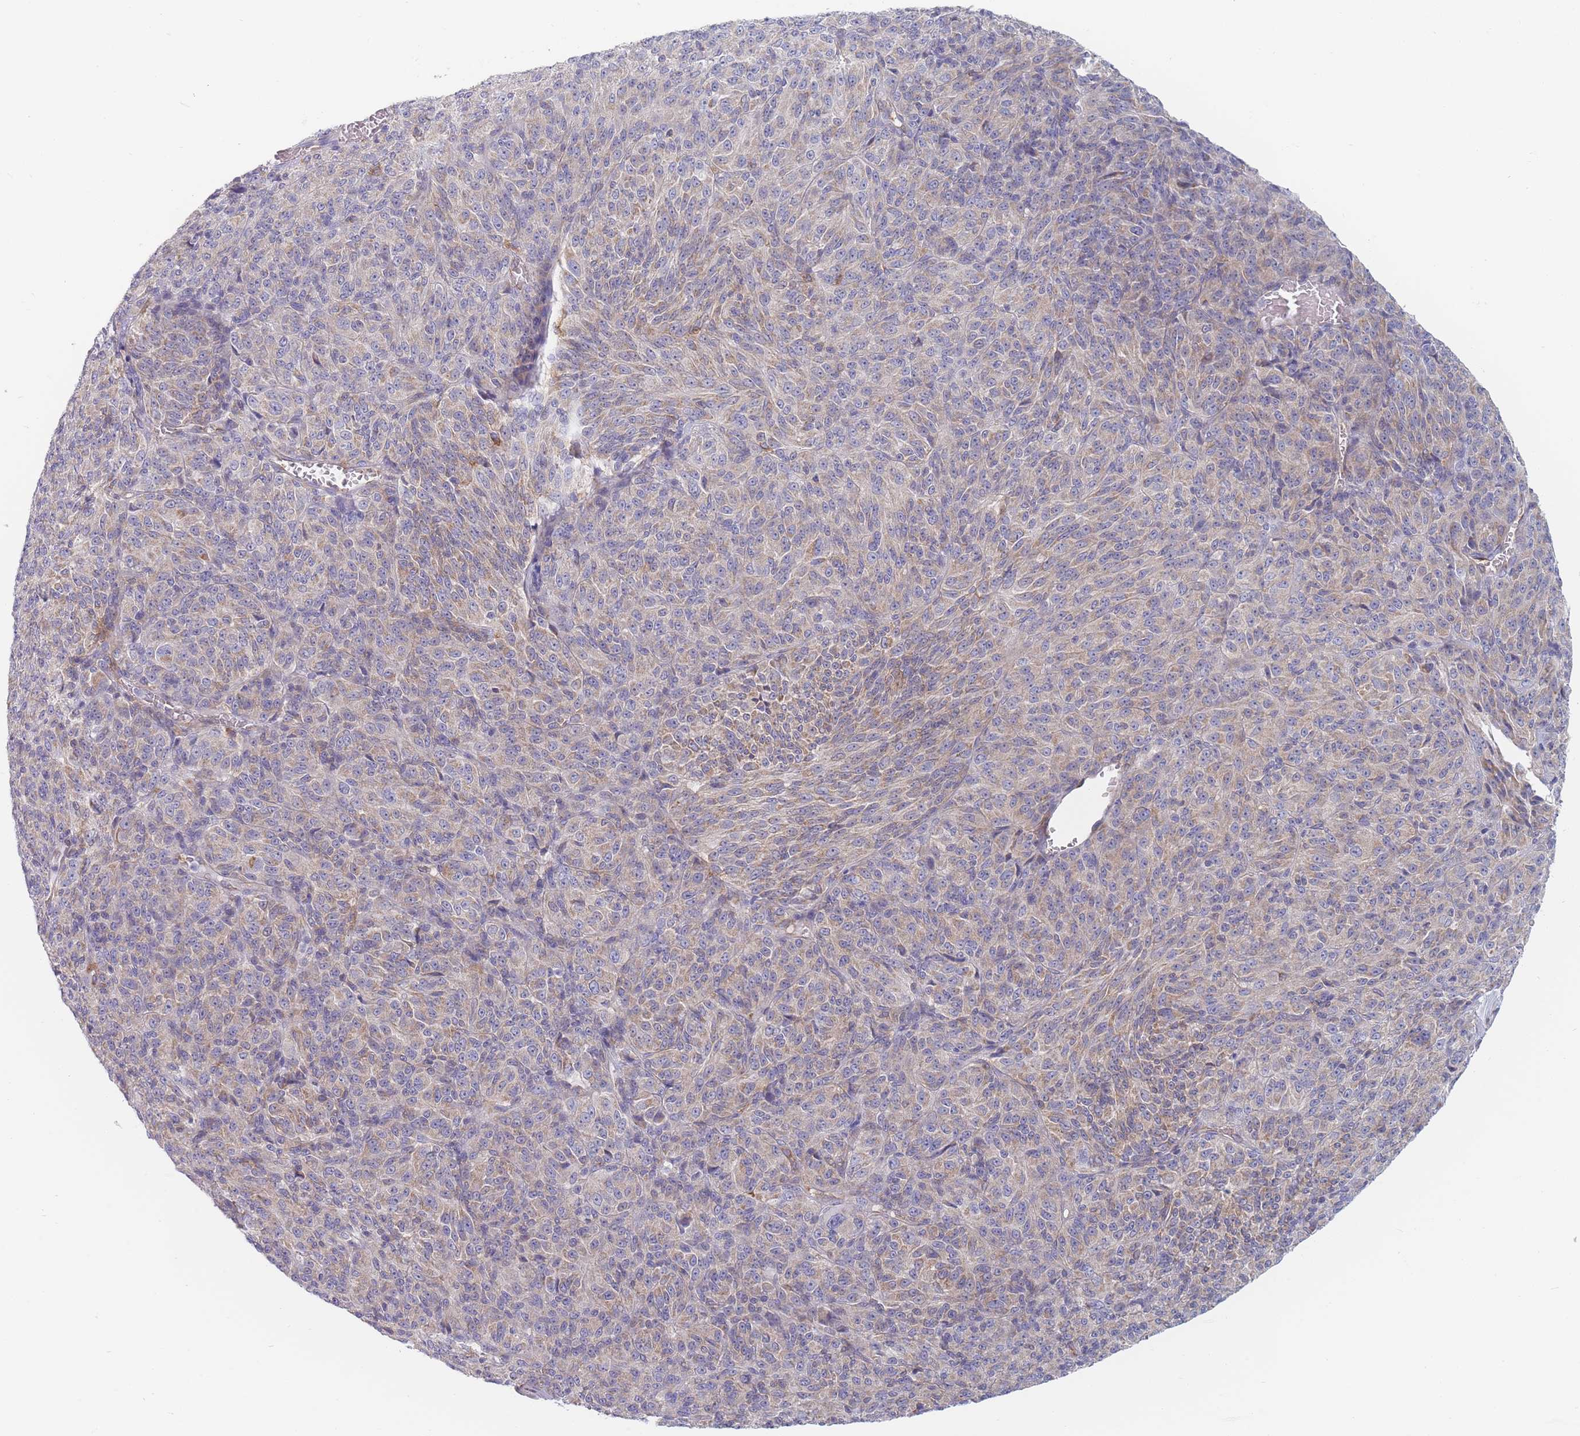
{"staining": {"intensity": "weak", "quantity": "<25%", "location": "cytoplasmic/membranous"}, "tissue": "melanoma", "cell_type": "Tumor cells", "image_type": "cancer", "snomed": [{"axis": "morphology", "description": "Malignant melanoma, Metastatic site"}, {"axis": "topography", "description": "Brain"}], "caption": "Immunohistochemistry of melanoma shows no staining in tumor cells.", "gene": "MAP1S", "patient": {"sex": "female", "age": 56}}